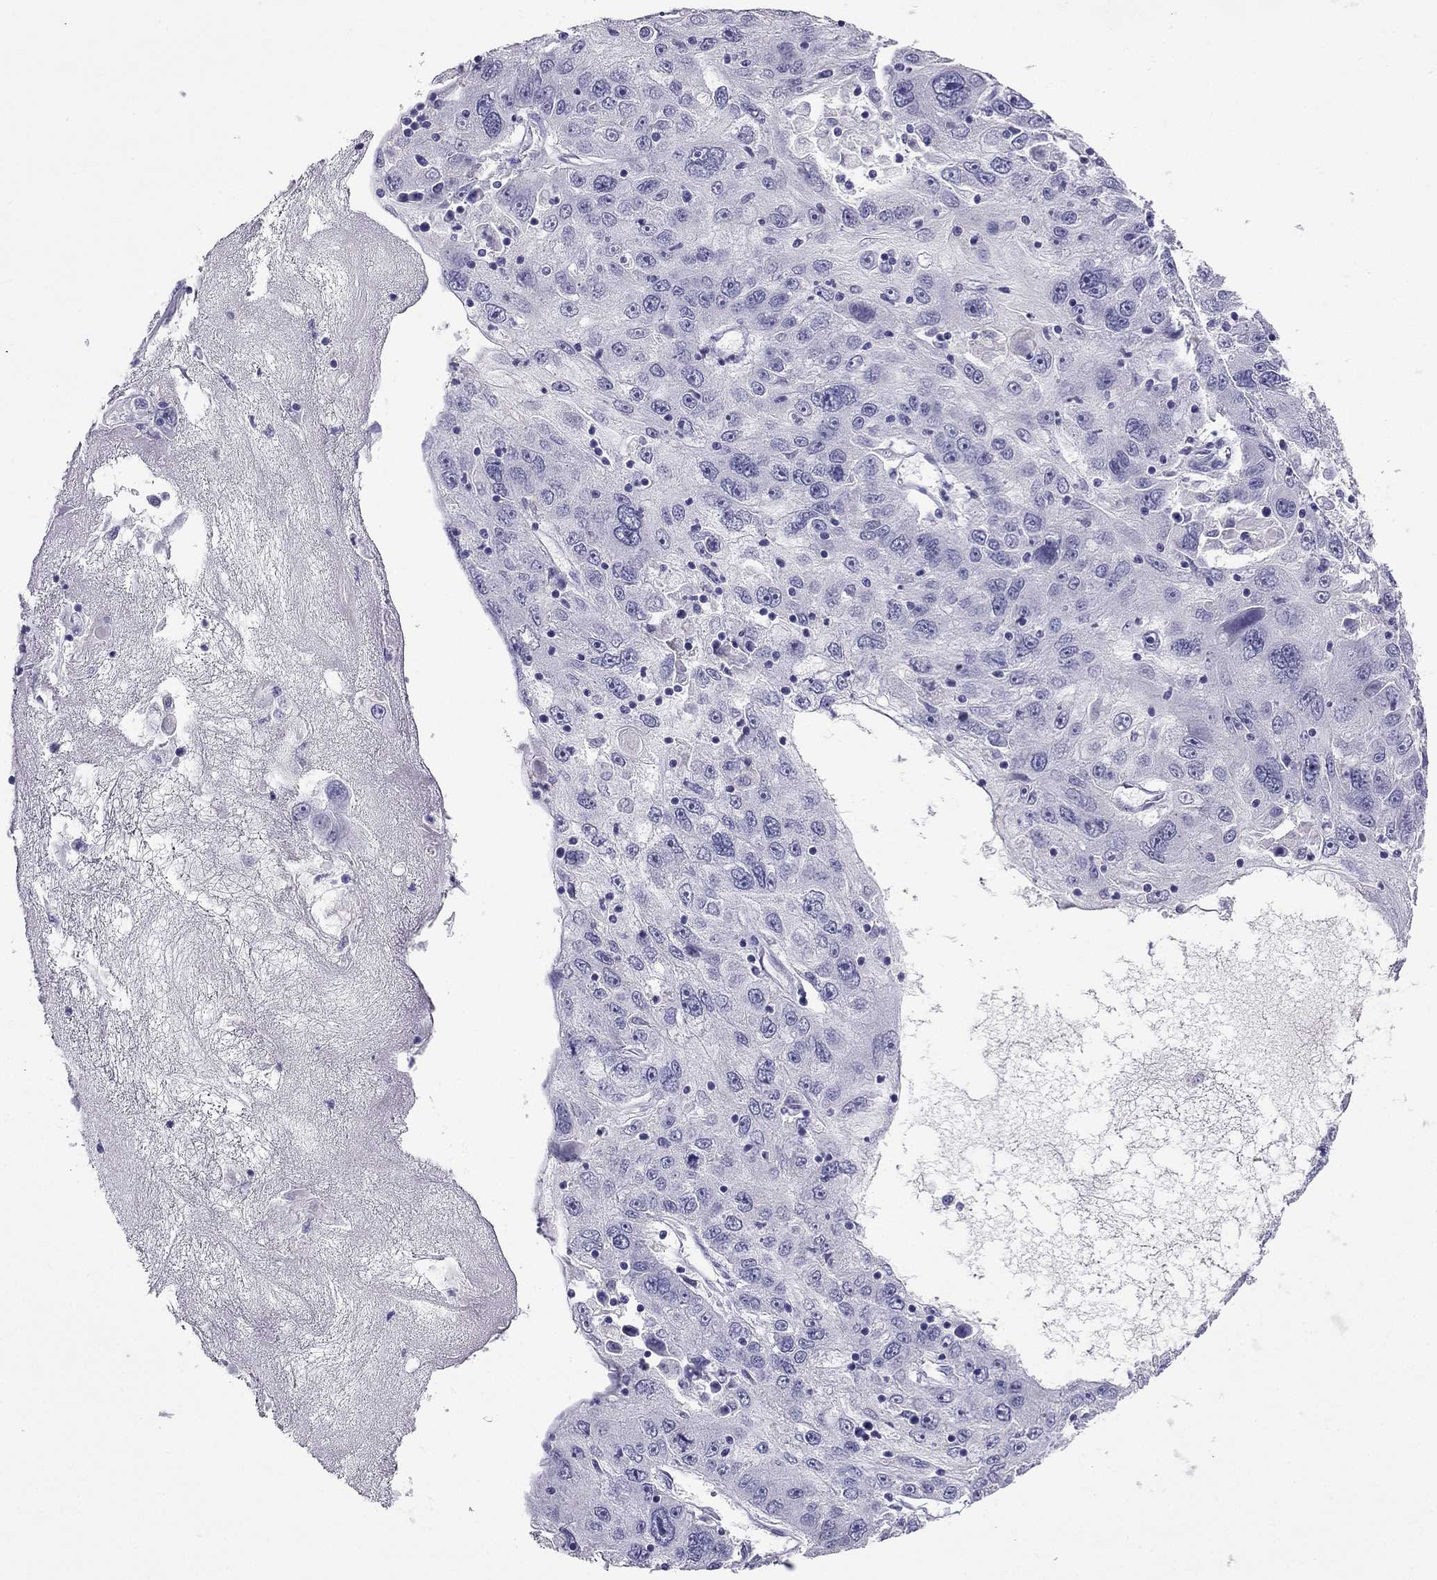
{"staining": {"intensity": "negative", "quantity": "none", "location": "none"}, "tissue": "stomach cancer", "cell_type": "Tumor cells", "image_type": "cancer", "snomed": [{"axis": "morphology", "description": "Adenocarcinoma, NOS"}, {"axis": "topography", "description": "Stomach"}], "caption": "This is an immunohistochemistry (IHC) photomicrograph of stomach cancer. There is no expression in tumor cells.", "gene": "NPTX1", "patient": {"sex": "male", "age": 56}}